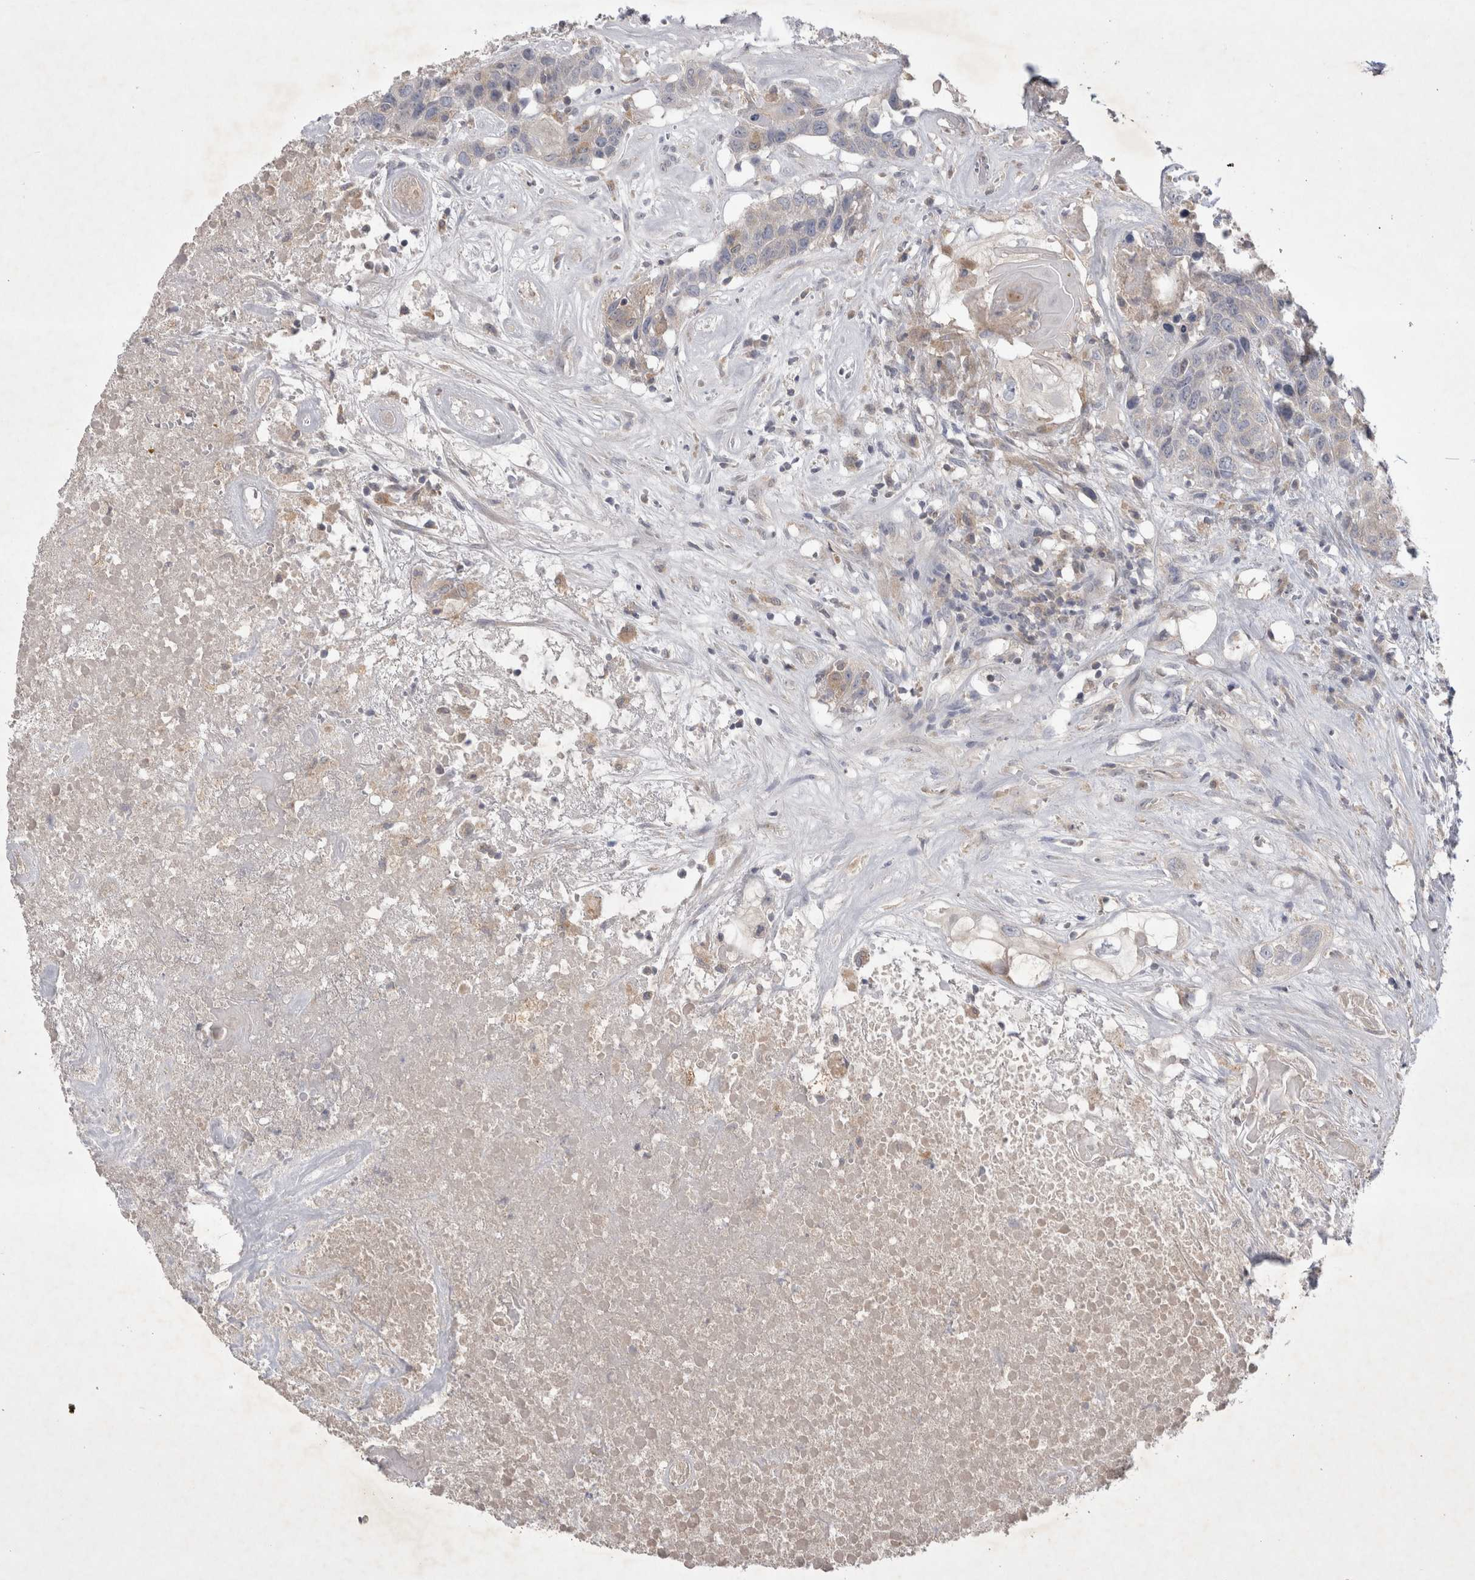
{"staining": {"intensity": "negative", "quantity": "none", "location": "none"}, "tissue": "head and neck cancer", "cell_type": "Tumor cells", "image_type": "cancer", "snomed": [{"axis": "morphology", "description": "Squamous cell carcinoma, NOS"}, {"axis": "topography", "description": "Head-Neck"}], "caption": "The image displays no staining of tumor cells in head and neck squamous cell carcinoma.", "gene": "SRD5A3", "patient": {"sex": "male", "age": 66}}